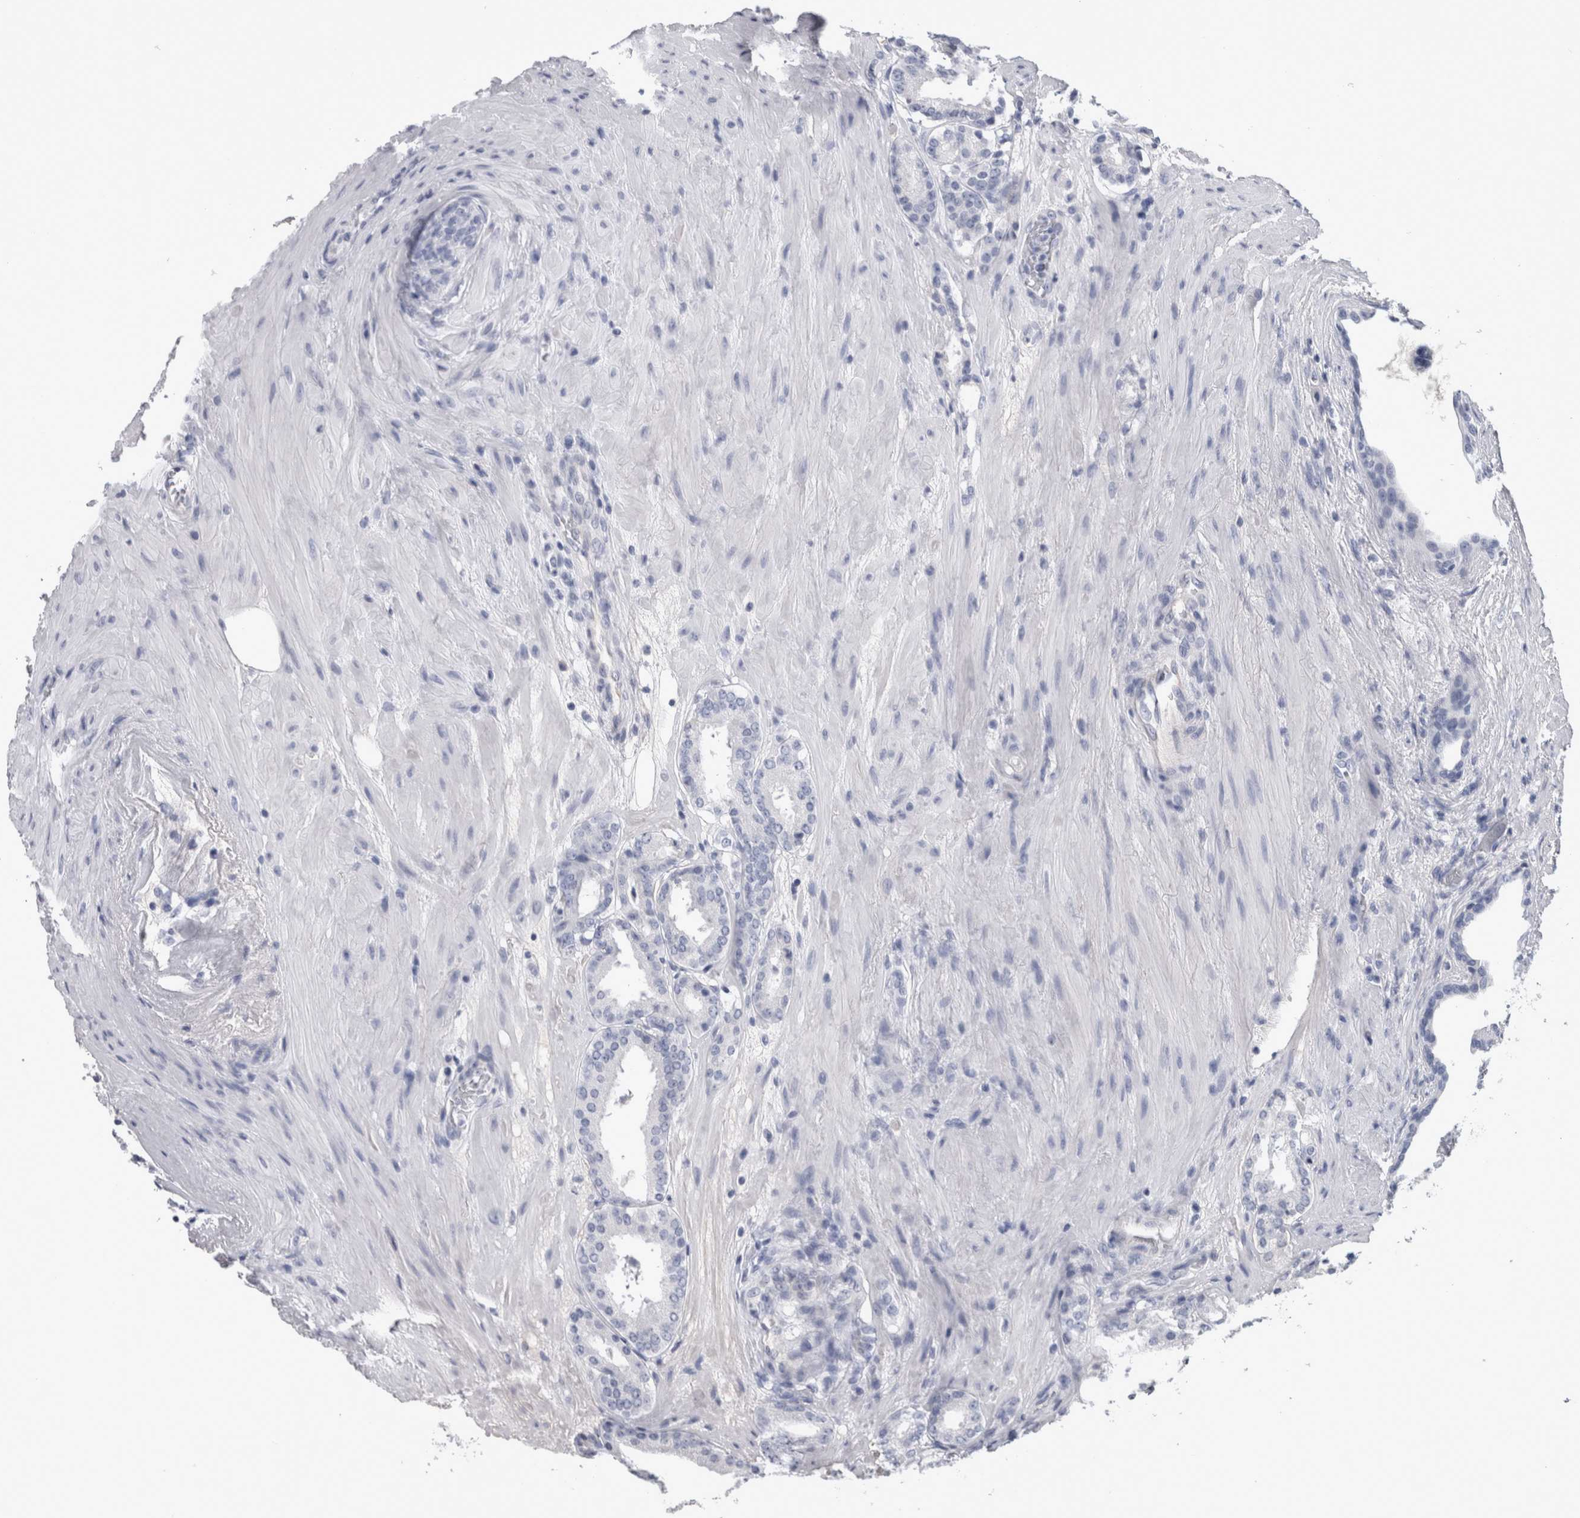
{"staining": {"intensity": "negative", "quantity": "none", "location": "none"}, "tissue": "prostate cancer", "cell_type": "Tumor cells", "image_type": "cancer", "snomed": [{"axis": "morphology", "description": "Adenocarcinoma, Low grade"}, {"axis": "topography", "description": "Prostate"}], "caption": "This photomicrograph is of prostate cancer (low-grade adenocarcinoma) stained with immunohistochemistry (IHC) to label a protein in brown with the nuclei are counter-stained blue. There is no expression in tumor cells.", "gene": "PAX5", "patient": {"sex": "male", "age": 69}}